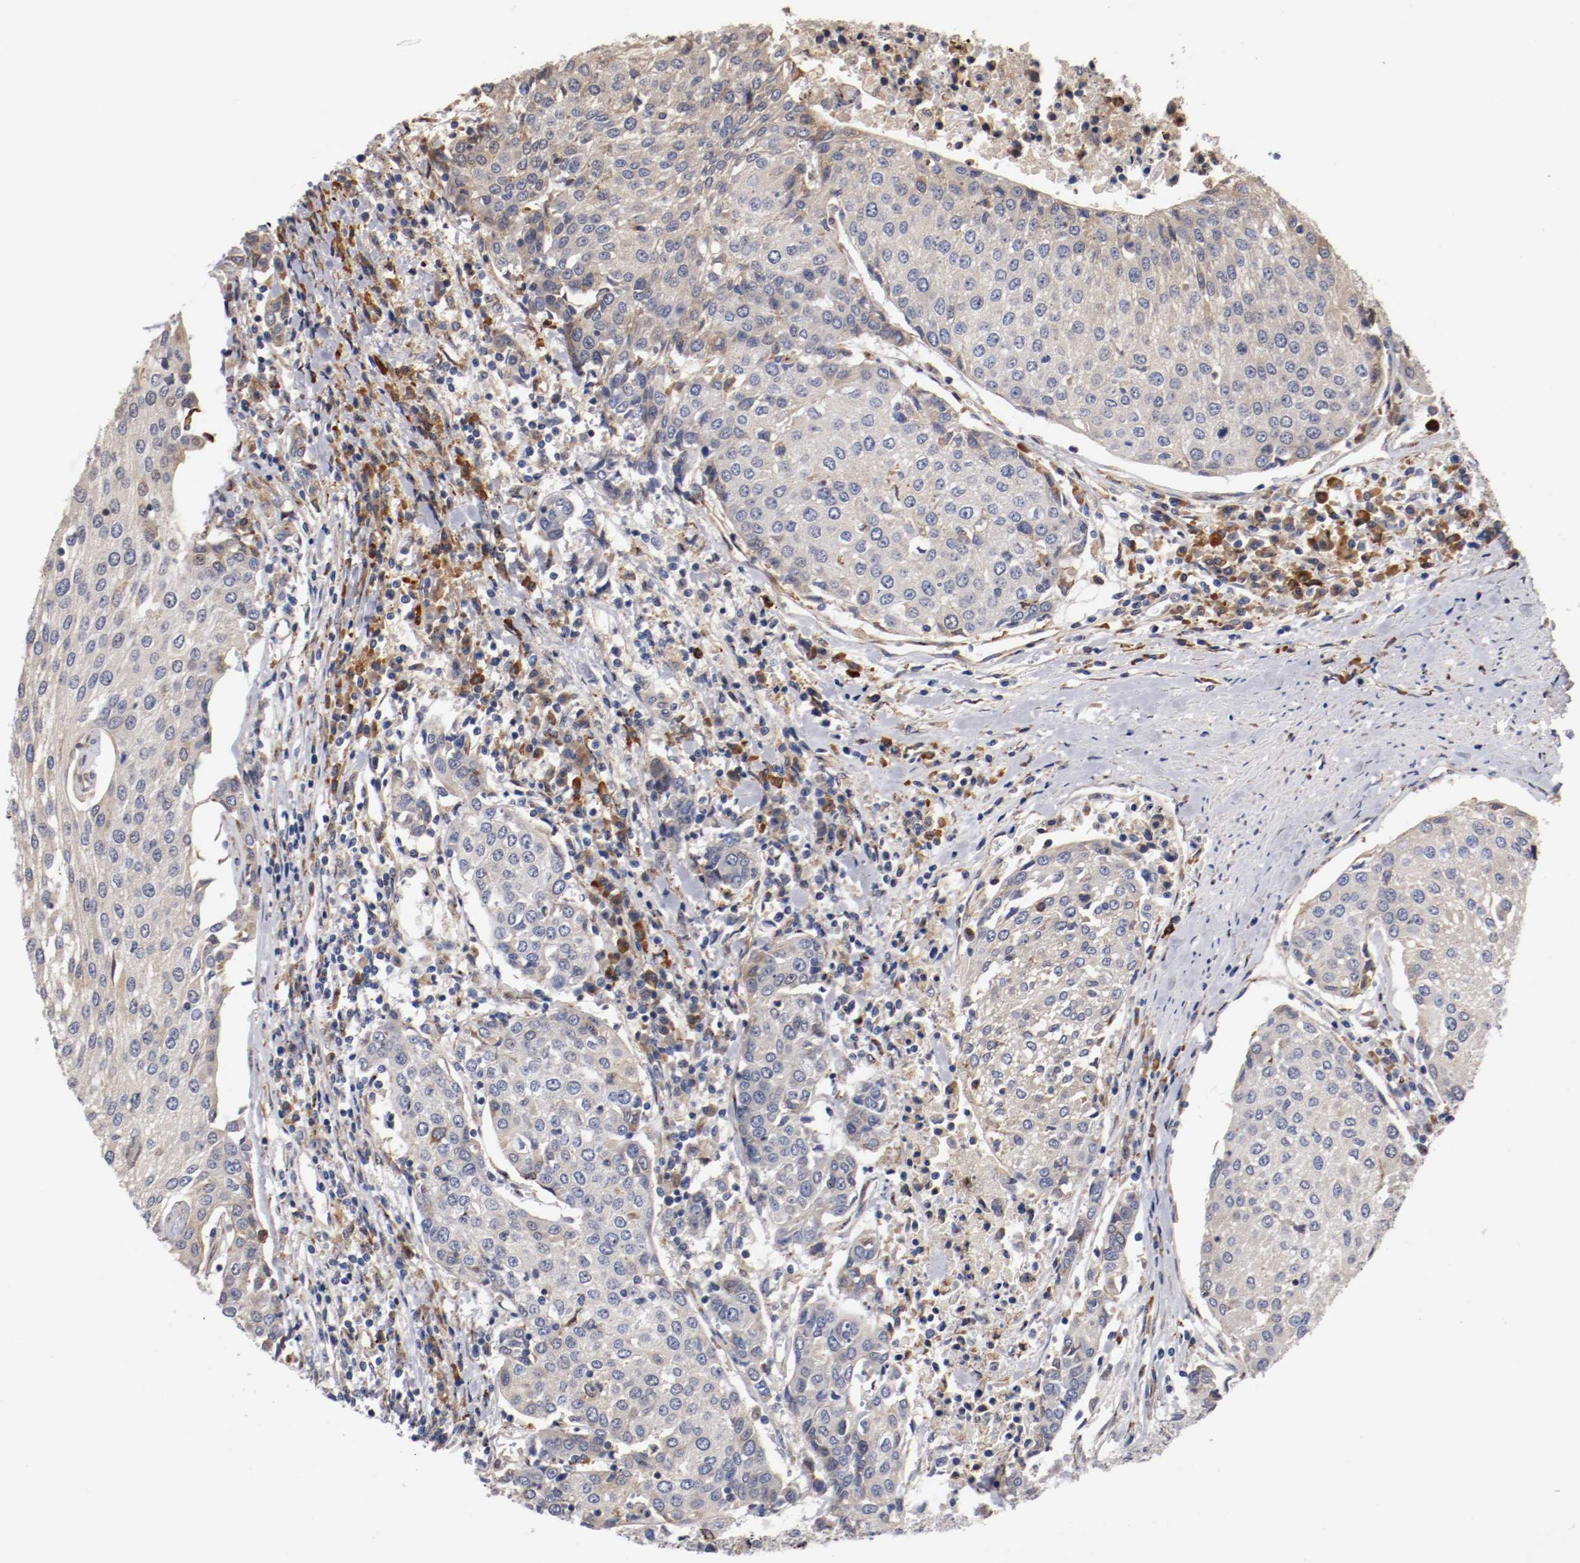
{"staining": {"intensity": "weak", "quantity": ">75%", "location": "cytoplasmic/membranous"}, "tissue": "urothelial cancer", "cell_type": "Tumor cells", "image_type": "cancer", "snomed": [{"axis": "morphology", "description": "Urothelial carcinoma, High grade"}, {"axis": "topography", "description": "Urinary bladder"}], "caption": "Human high-grade urothelial carcinoma stained with a brown dye reveals weak cytoplasmic/membranous positive staining in about >75% of tumor cells.", "gene": "TNFSF13", "patient": {"sex": "female", "age": 85}}